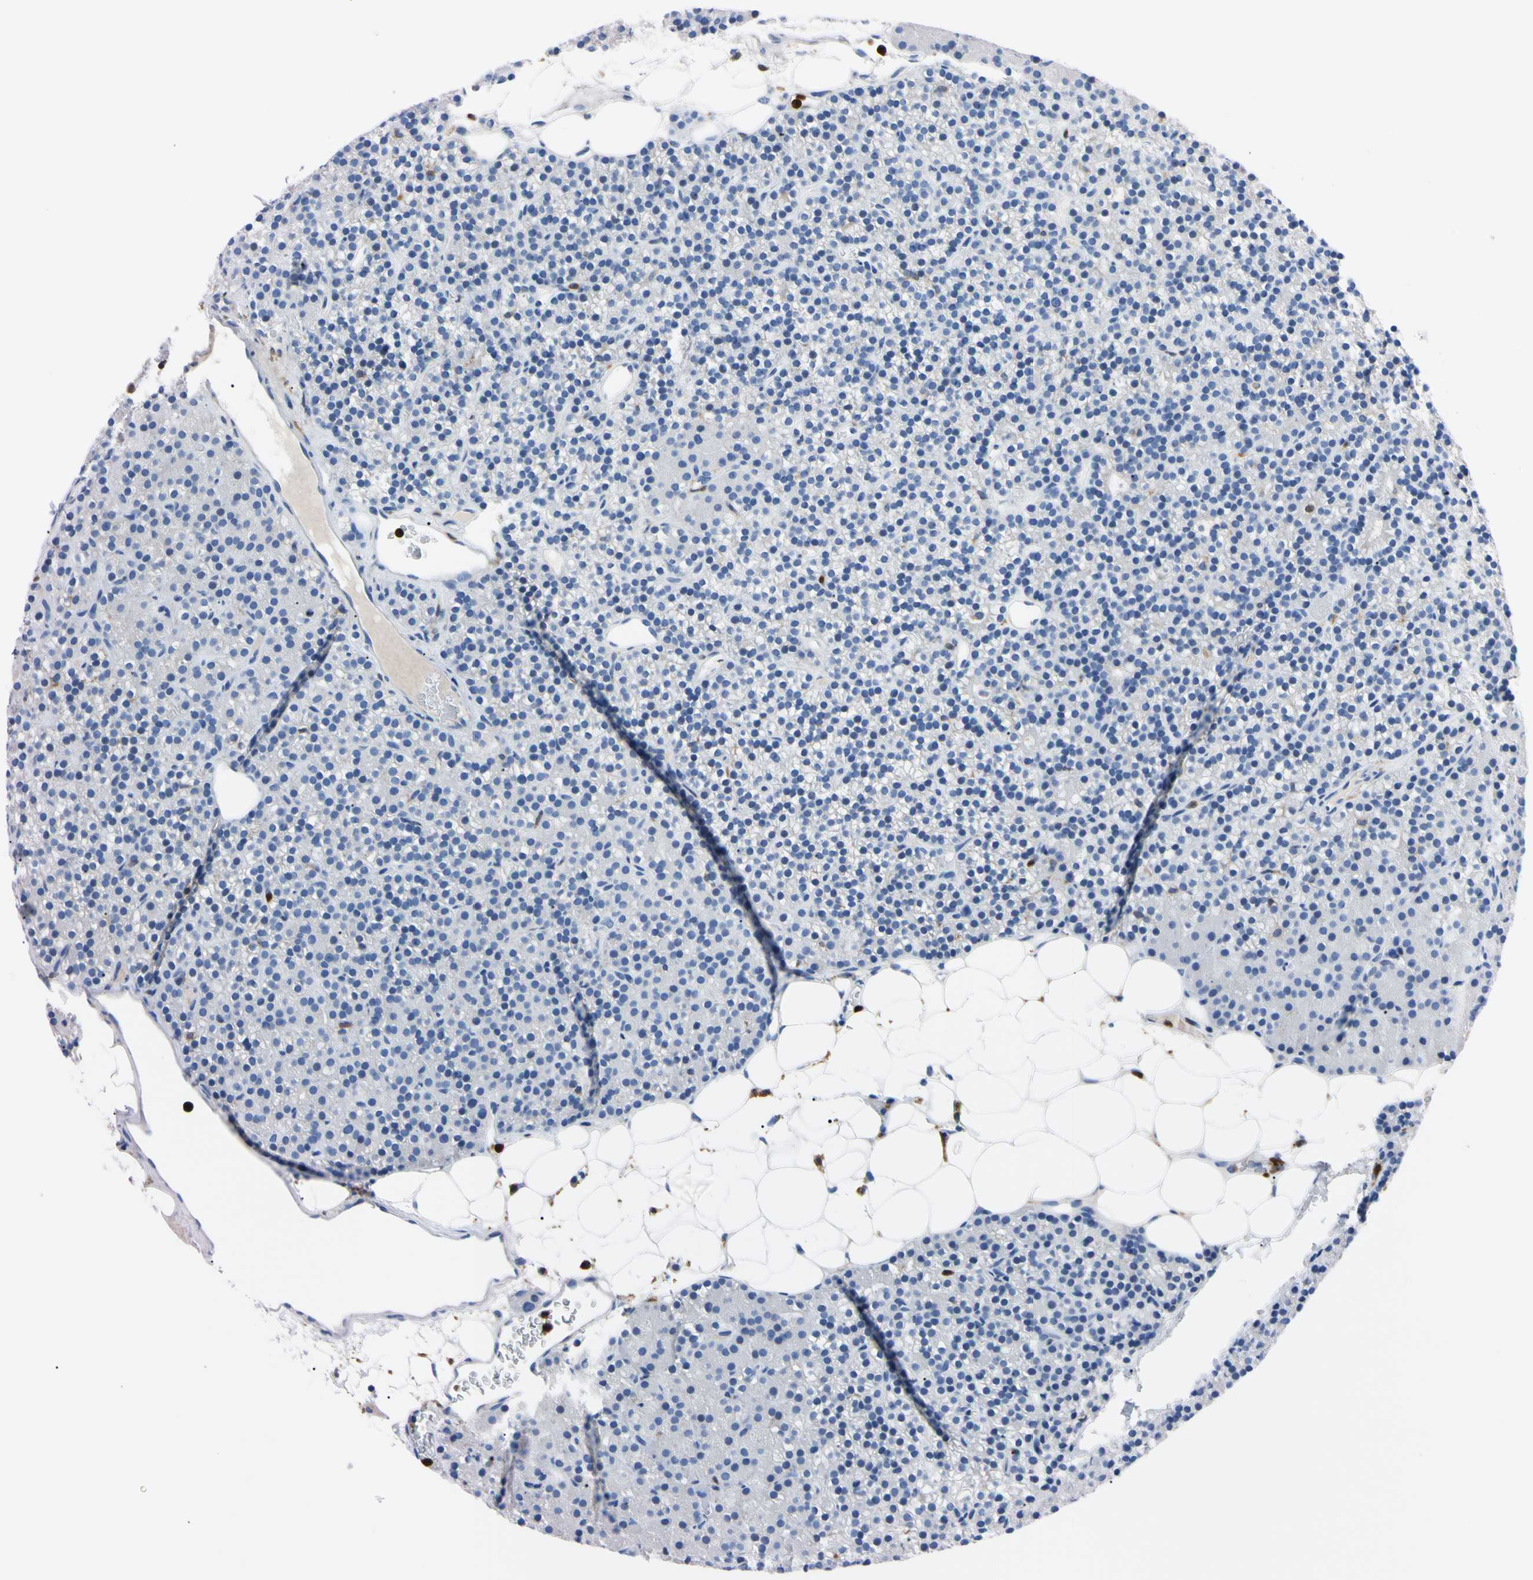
{"staining": {"intensity": "negative", "quantity": "none", "location": "none"}, "tissue": "parathyroid gland", "cell_type": "Glandular cells", "image_type": "normal", "snomed": [{"axis": "morphology", "description": "Normal tissue, NOS"}, {"axis": "morphology", "description": "Hyperplasia, NOS"}, {"axis": "topography", "description": "Parathyroid gland"}], "caption": "The immunohistochemistry photomicrograph has no significant staining in glandular cells of parathyroid gland.", "gene": "NCF4", "patient": {"sex": "male", "age": 44}}